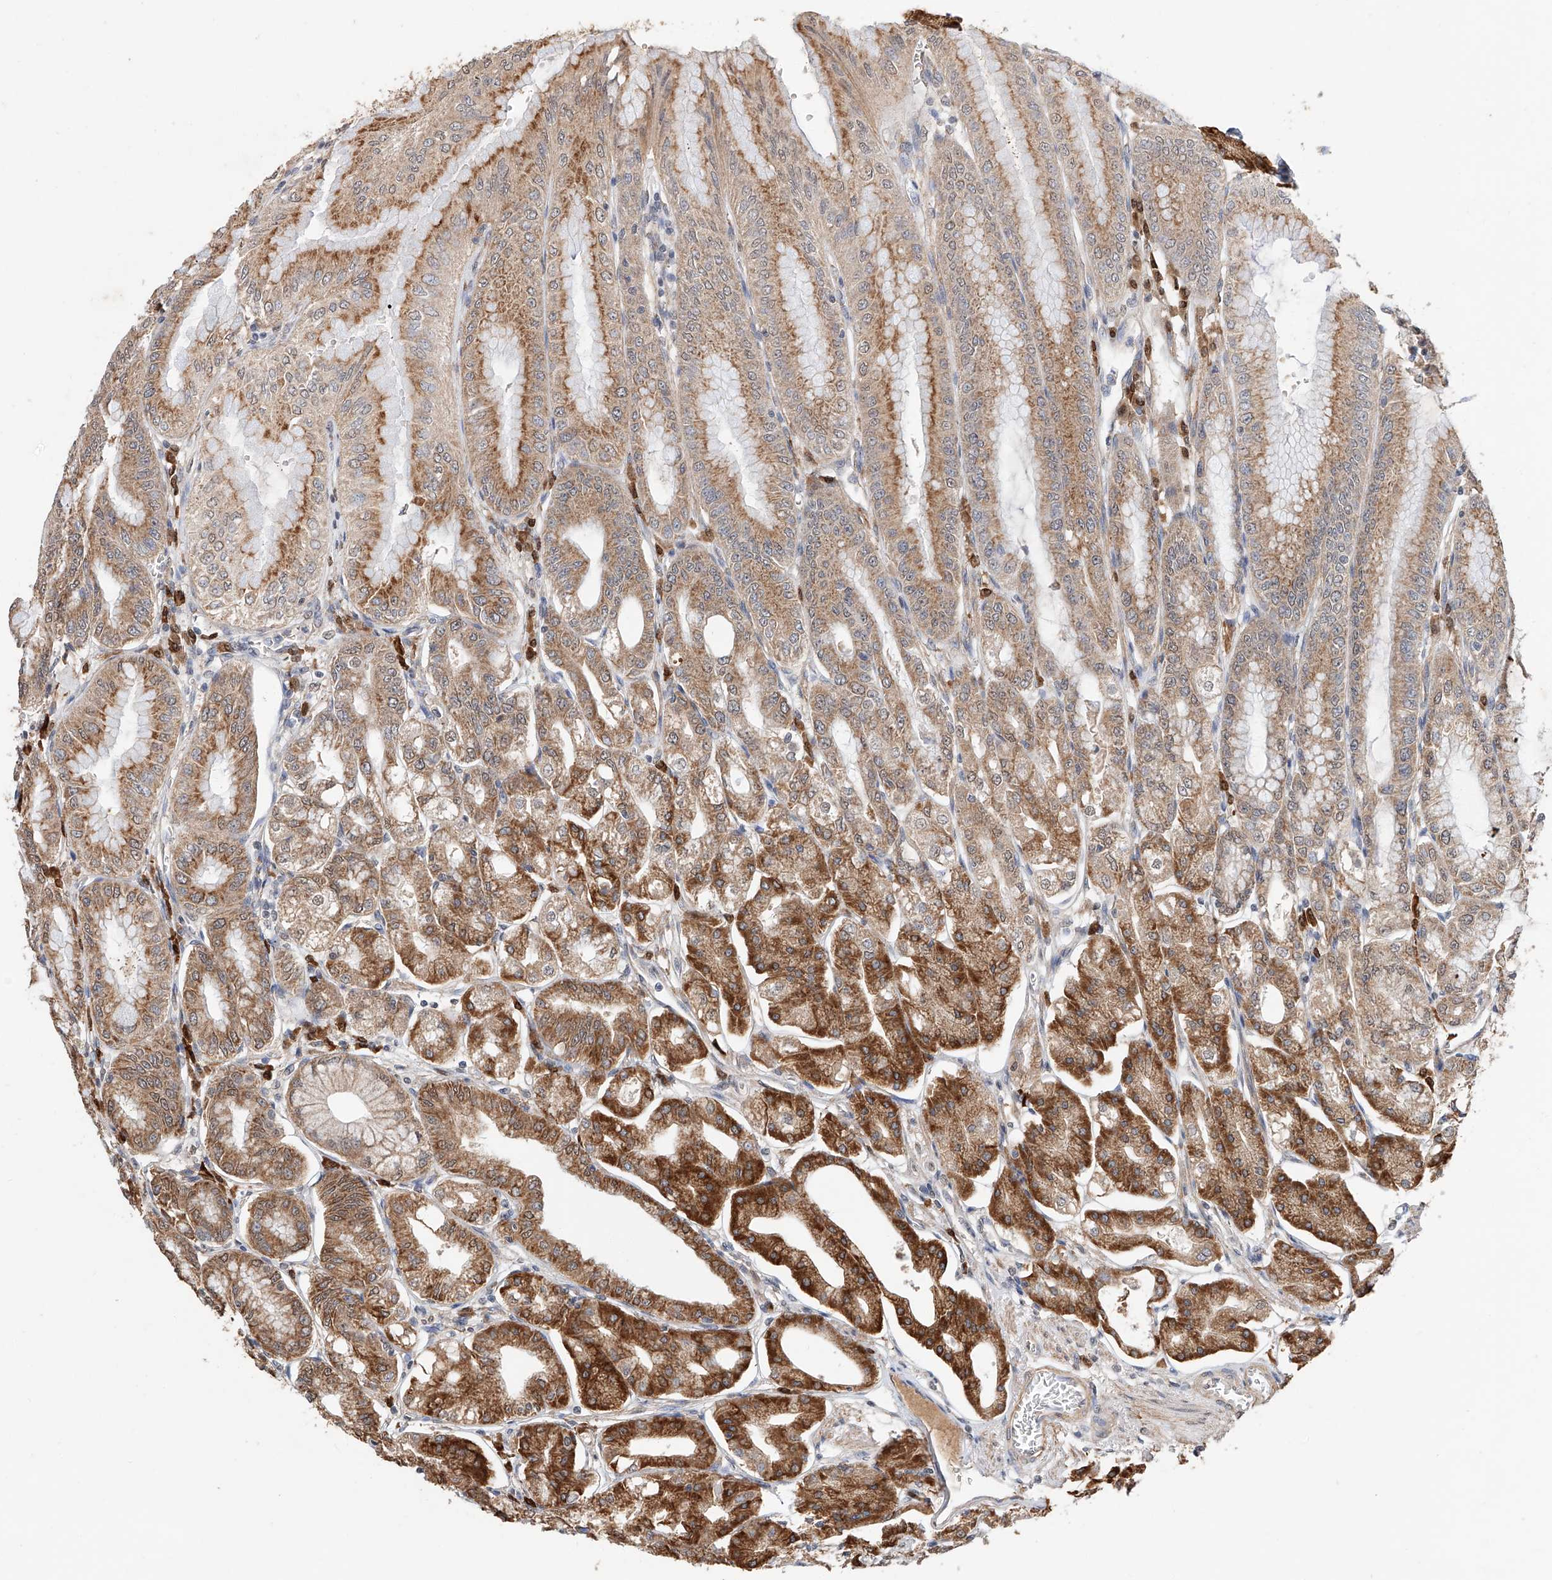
{"staining": {"intensity": "strong", "quantity": "25%-75%", "location": "cytoplasmic/membranous"}, "tissue": "stomach", "cell_type": "Glandular cells", "image_type": "normal", "snomed": [{"axis": "morphology", "description": "Normal tissue, NOS"}, {"axis": "topography", "description": "Stomach, lower"}], "caption": "This histopathology image exhibits immunohistochemistry staining of unremarkable human stomach, with high strong cytoplasmic/membranous positivity in about 25%-75% of glandular cells.", "gene": "CTDP1", "patient": {"sex": "male", "age": 71}}